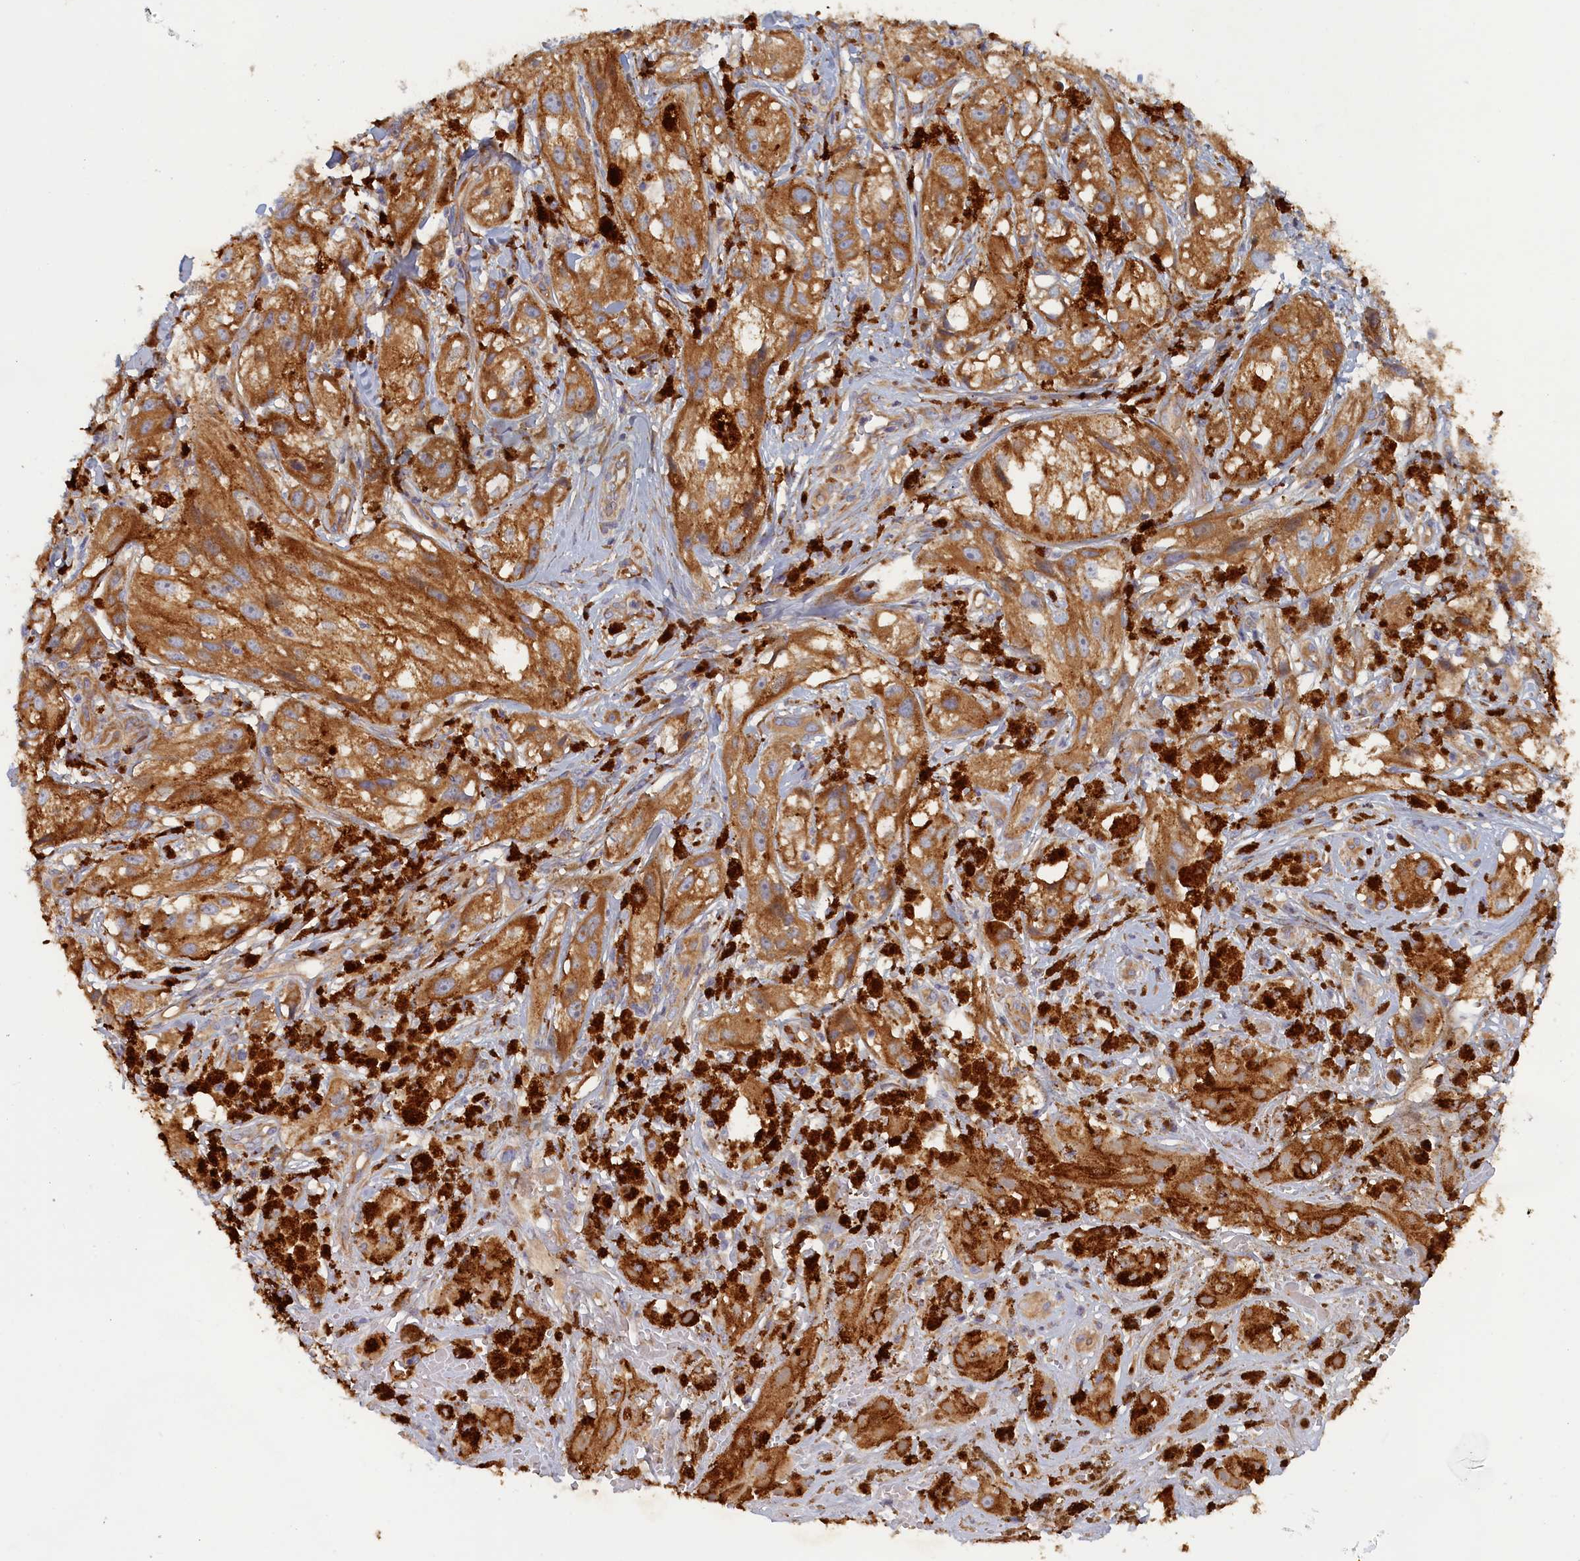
{"staining": {"intensity": "moderate", "quantity": ">75%", "location": "cytoplasmic/membranous"}, "tissue": "melanoma", "cell_type": "Tumor cells", "image_type": "cancer", "snomed": [{"axis": "morphology", "description": "Malignant melanoma, NOS"}, {"axis": "topography", "description": "Skin"}], "caption": "DAB immunohistochemical staining of malignant melanoma shows moderate cytoplasmic/membranous protein expression in about >75% of tumor cells.", "gene": "TMEM196", "patient": {"sex": "male", "age": 88}}